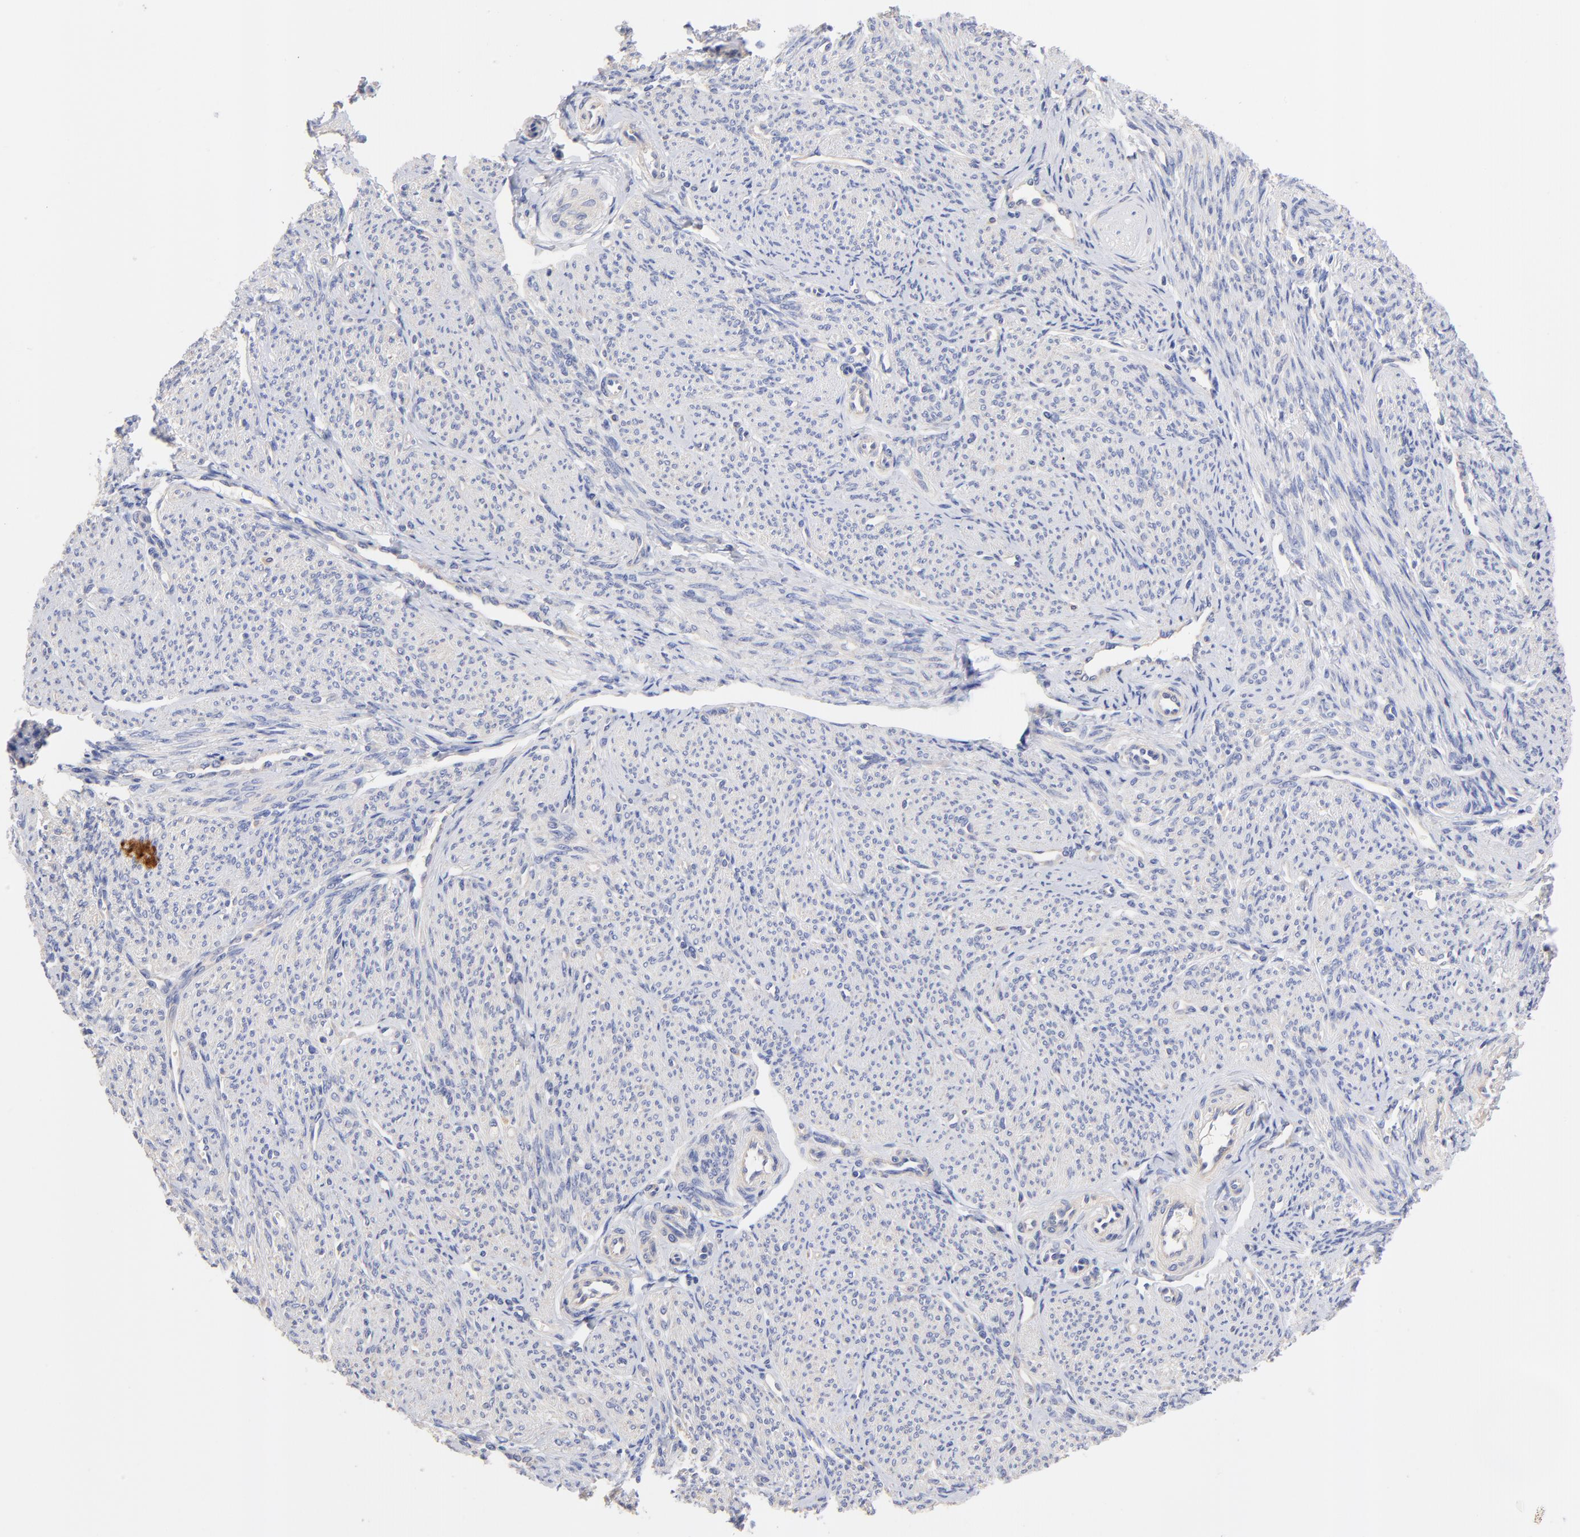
{"staining": {"intensity": "negative", "quantity": "none", "location": "none"}, "tissue": "smooth muscle", "cell_type": "Smooth muscle cells", "image_type": "normal", "snomed": [{"axis": "morphology", "description": "Normal tissue, NOS"}, {"axis": "topography", "description": "Smooth muscle"}], "caption": "Image shows no protein staining in smooth muscle cells of benign smooth muscle.", "gene": "HS3ST1", "patient": {"sex": "female", "age": 65}}